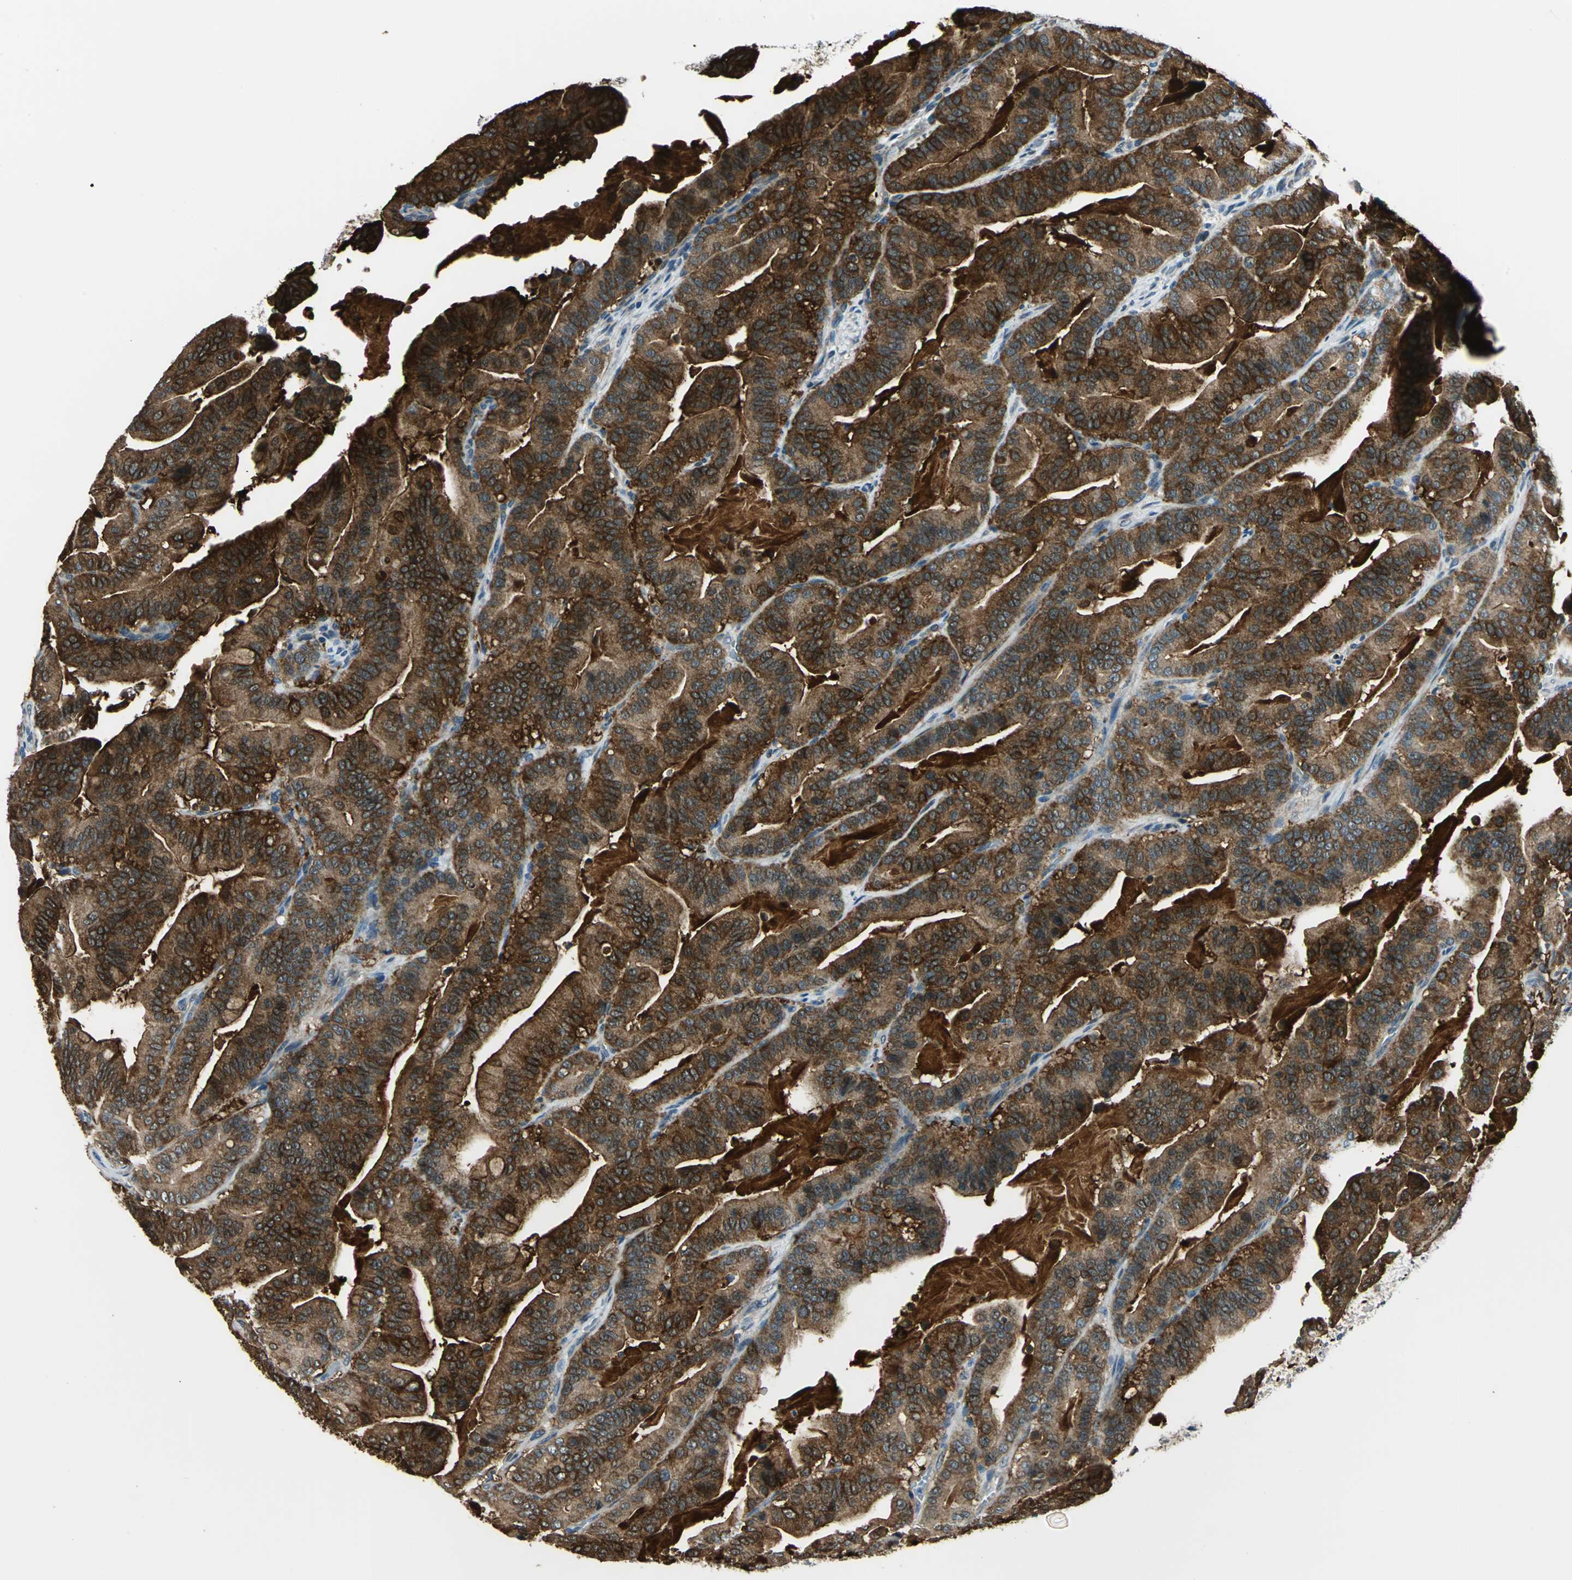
{"staining": {"intensity": "strong", "quantity": ">75%", "location": "cytoplasmic/membranous"}, "tissue": "pancreatic cancer", "cell_type": "Tumor cells", "image_type": "cancer", "snomed": [{"axis": "morphology", "description": "Adenocarcinoma, NOS"}, {"axis": "topography", "description": "Pancreas"}], "caption": "Human adenocarcinoma (pancreatic) stained with a brown dye demonstrates strong cytoplasmic/membranous positive expression in approximately >75% of tumor cells.", "gene": "HSPB1", "patient": {"sex": "male", "age": 63}}